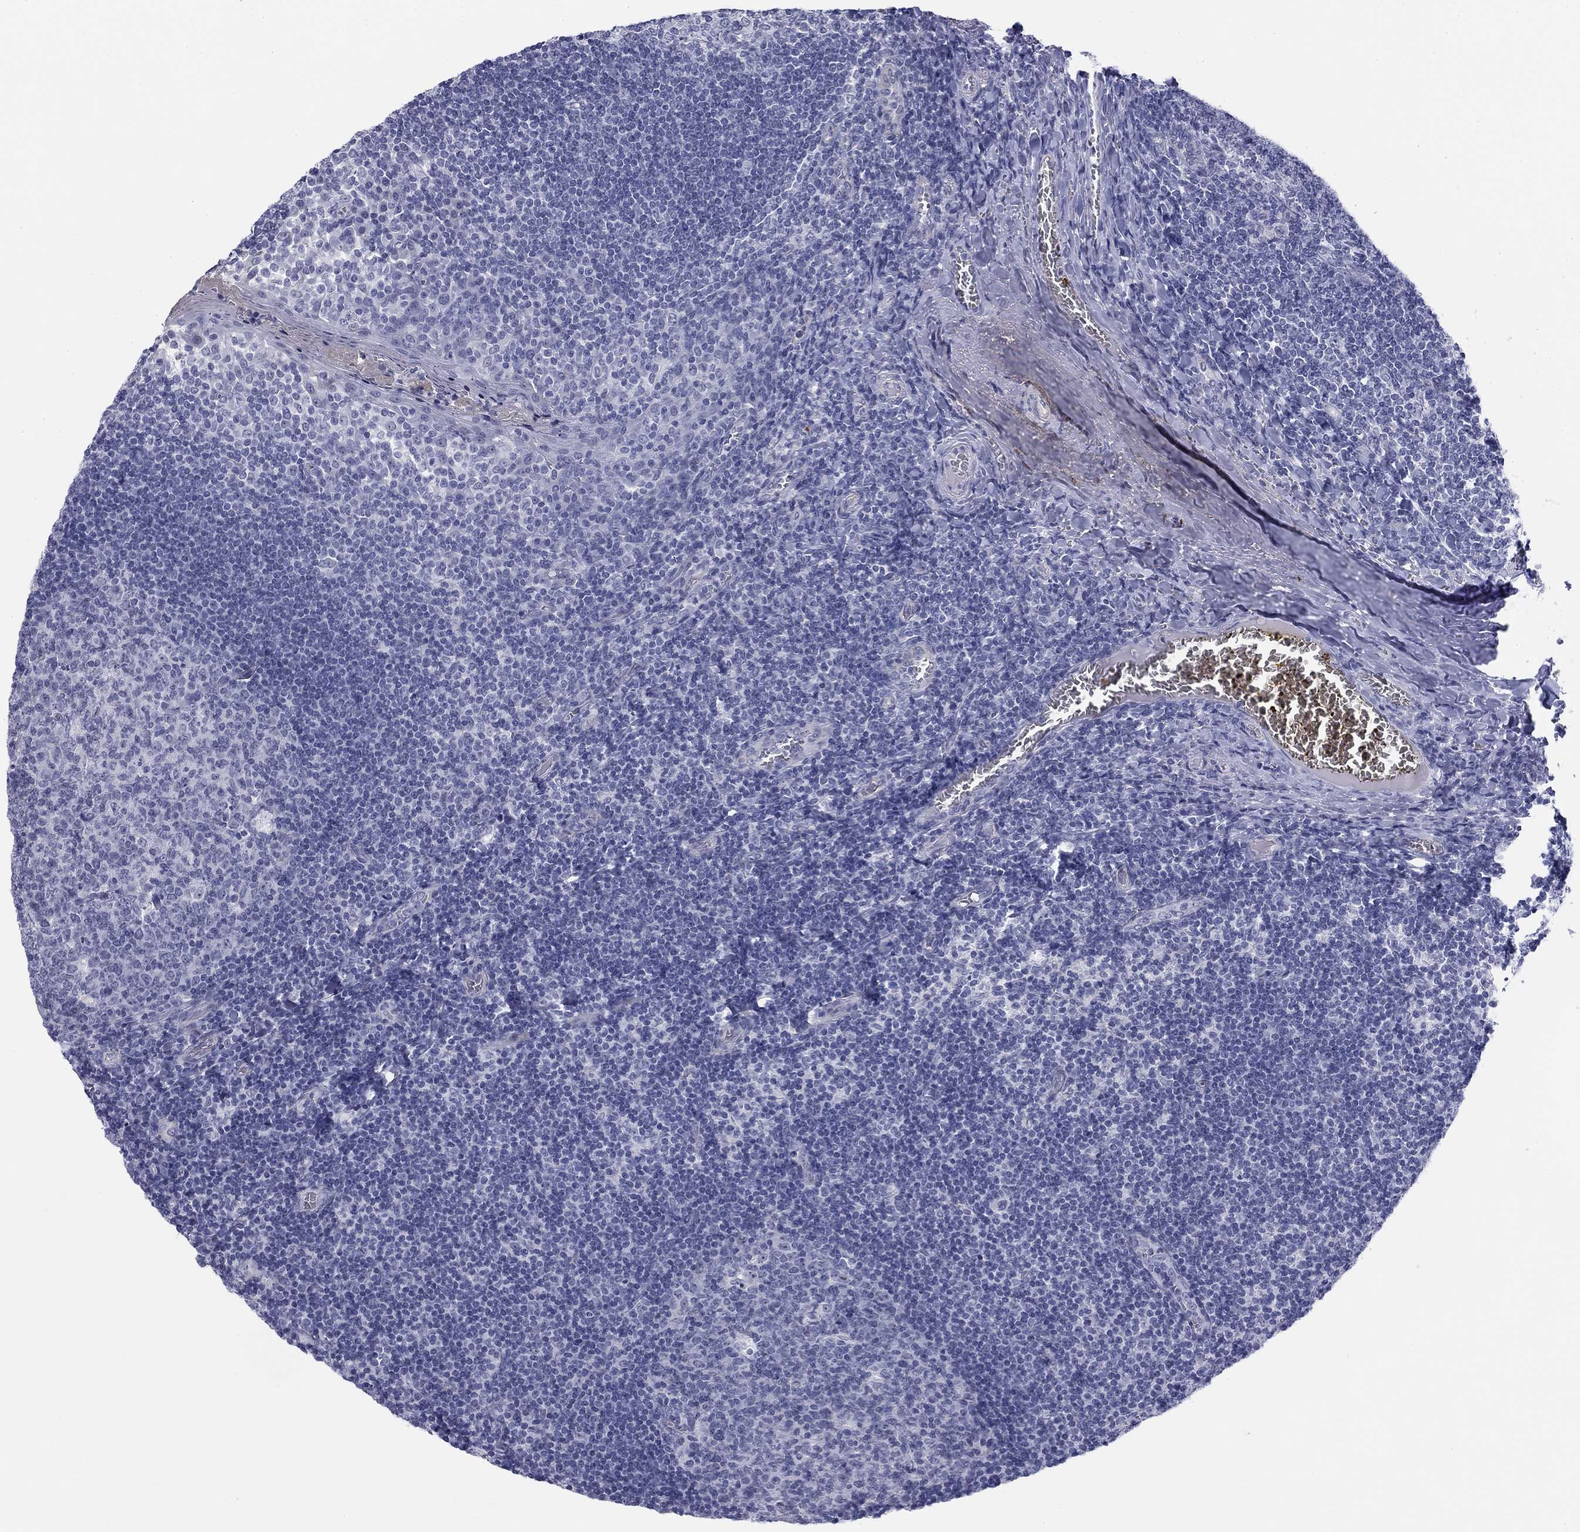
{"staining": {"intensity": "negative", "quantity": "none", "location": "none"}, "tissue": "tonsil", "cell_type": "Germinal center cells", "image_type": "normal", "snomed": [{"axis": "morphology", "description": "Normal tissue, NOS"}, {"axis": "topography", "description": "Tonsil"}], "caption": "Unremarkable tonsil was stained to show a protein in brown. There is no significant staining in germinal center cells. (Brightfield microscopy of DAB (3,3'-diaminobenzidine) immunohistochemistry at high magnification).", "gene": "PRPH", "patient": {"sex": "female", "age": 13}}